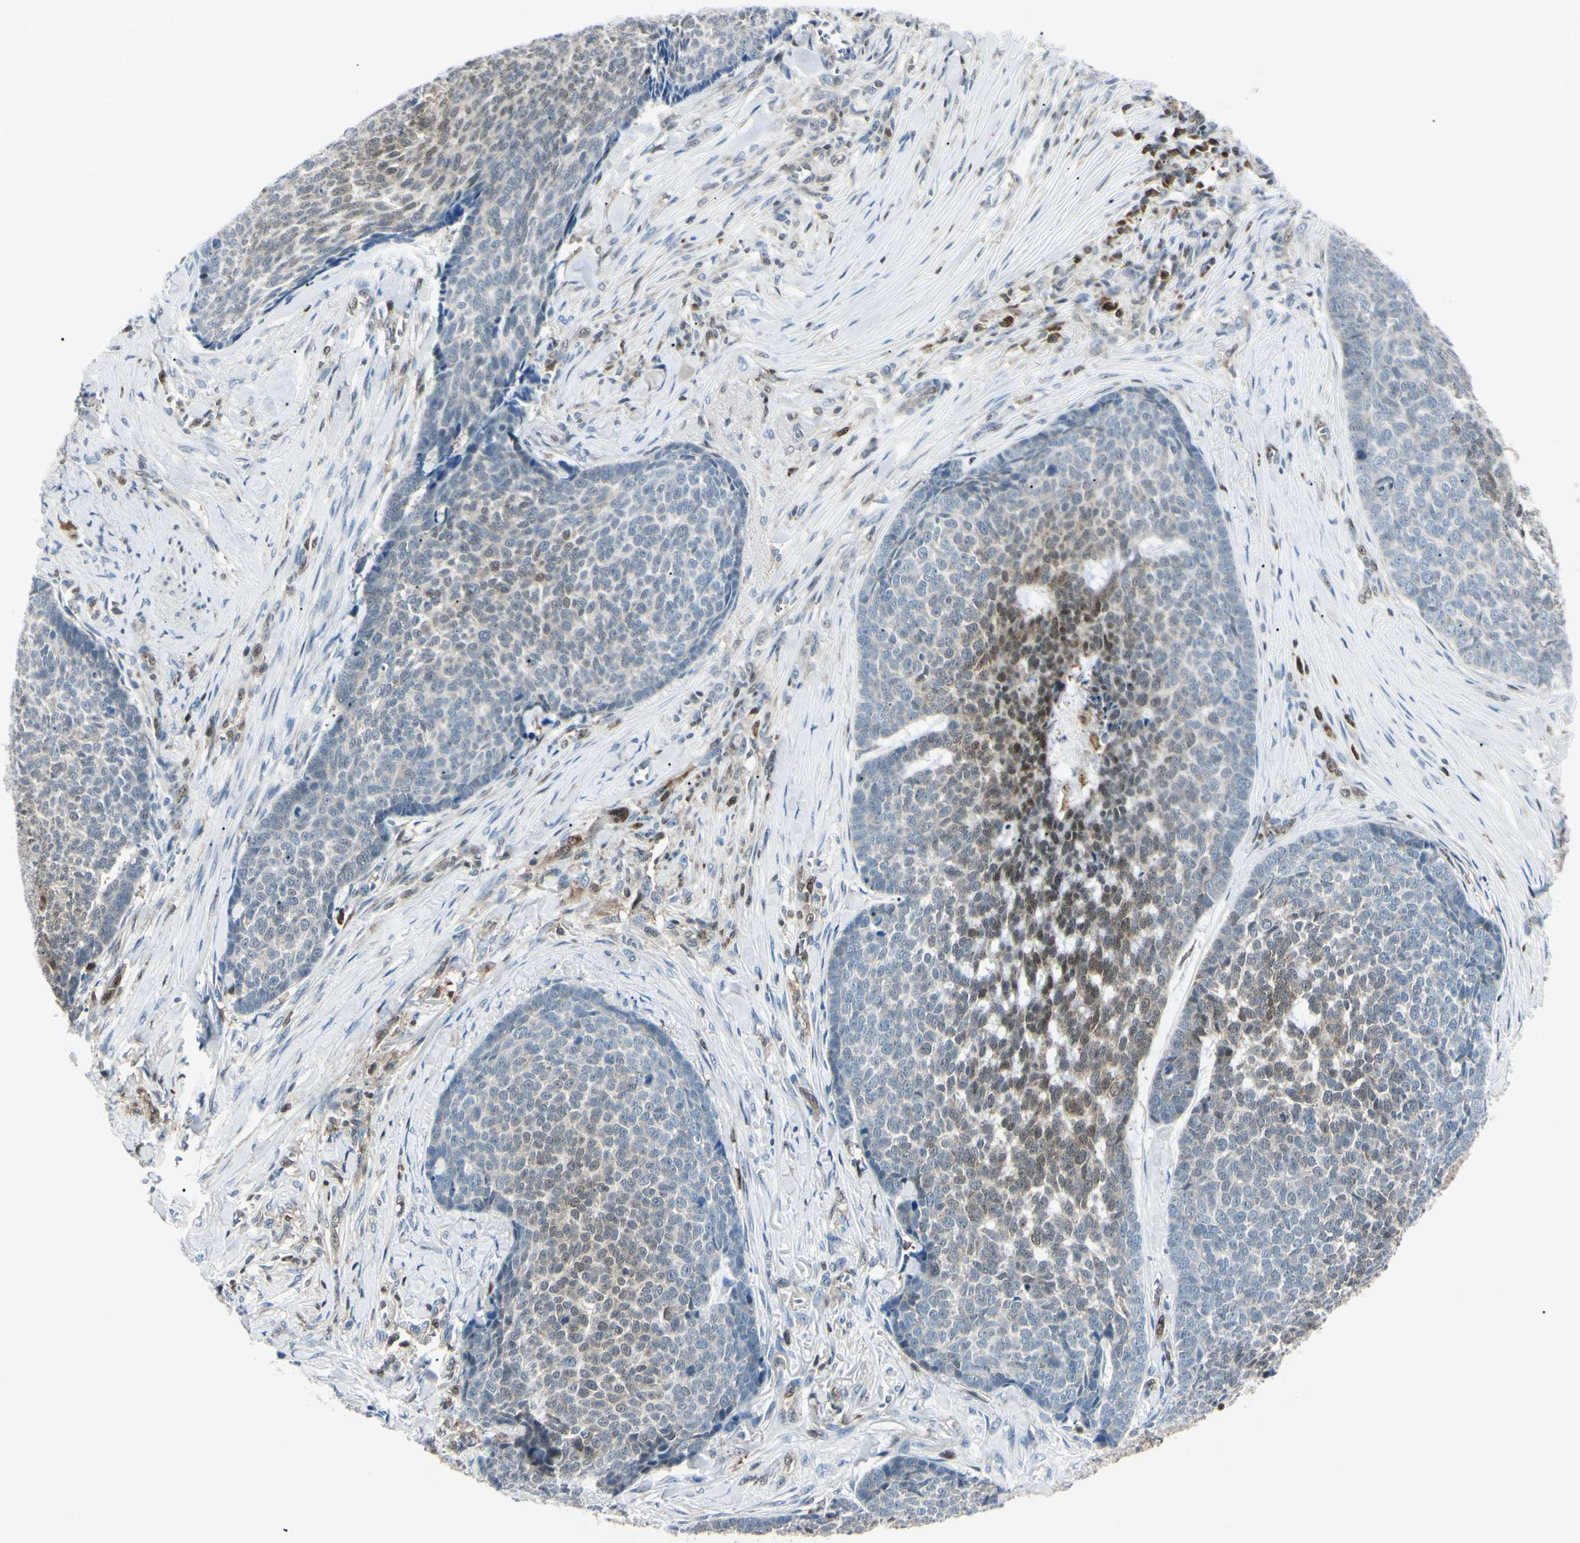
{"staining": {"intensity": "weak", "quantity": "25%-75%", "location": "nuclear"}, "tissue": "skin cancer", "cell_type": "Tumor cells", "image_type": "cancer", "snomed": [{"axis": "morphology", "description": "Basal cell carcinoma"}, {"axis": "topography", "description": "Skin"}], "caption": "An immunohistochemistry image of tumor tissue is shown. Protein staining in brown shows weak nuclear positivity in skin cancer (basal cell carcinoma) within tumor cells.", "gene": "PGK1", "patient": {"sex": "male", "age": 84}}